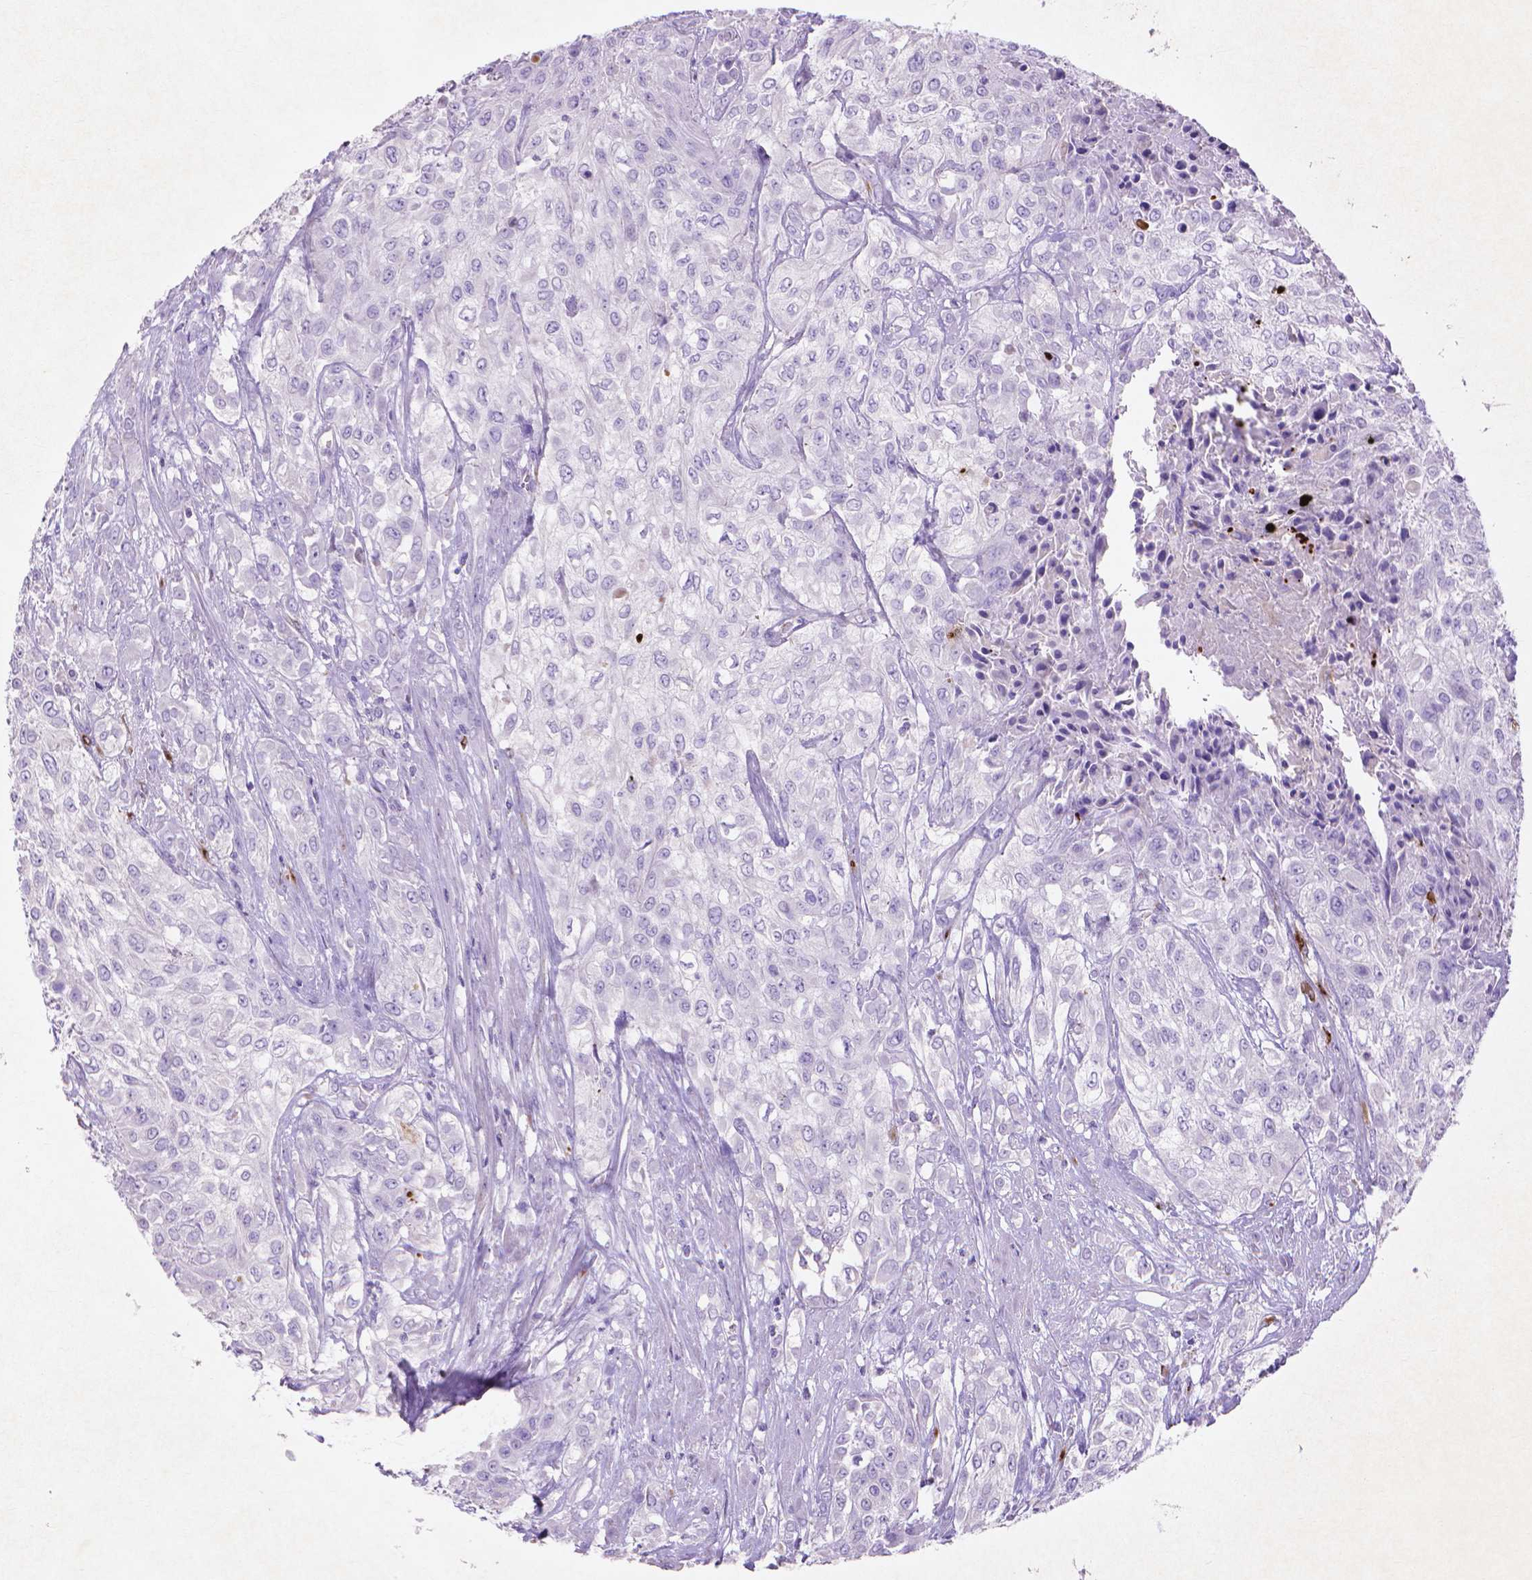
{"staining": {"intensity": "negative", "quantity": "none", "location": "none"}, "tissue": "urothelial cancer", "cell_type": "Tumor cells", "image_type": "cancer", "snomed": [{"axis": "morphology", "description": "Urothelial carcinoma, High grade"}, {"axis": "topography", "description": "Urinary bladder"}], "caption": "Immunohistochemistry (IHC) micrograph of human urothelial cancer stained for a protein (brown), which demonstrates no staining in tumor cells.", "gene": "MMP11", "patient": {"sex": "male", "age": 57}}